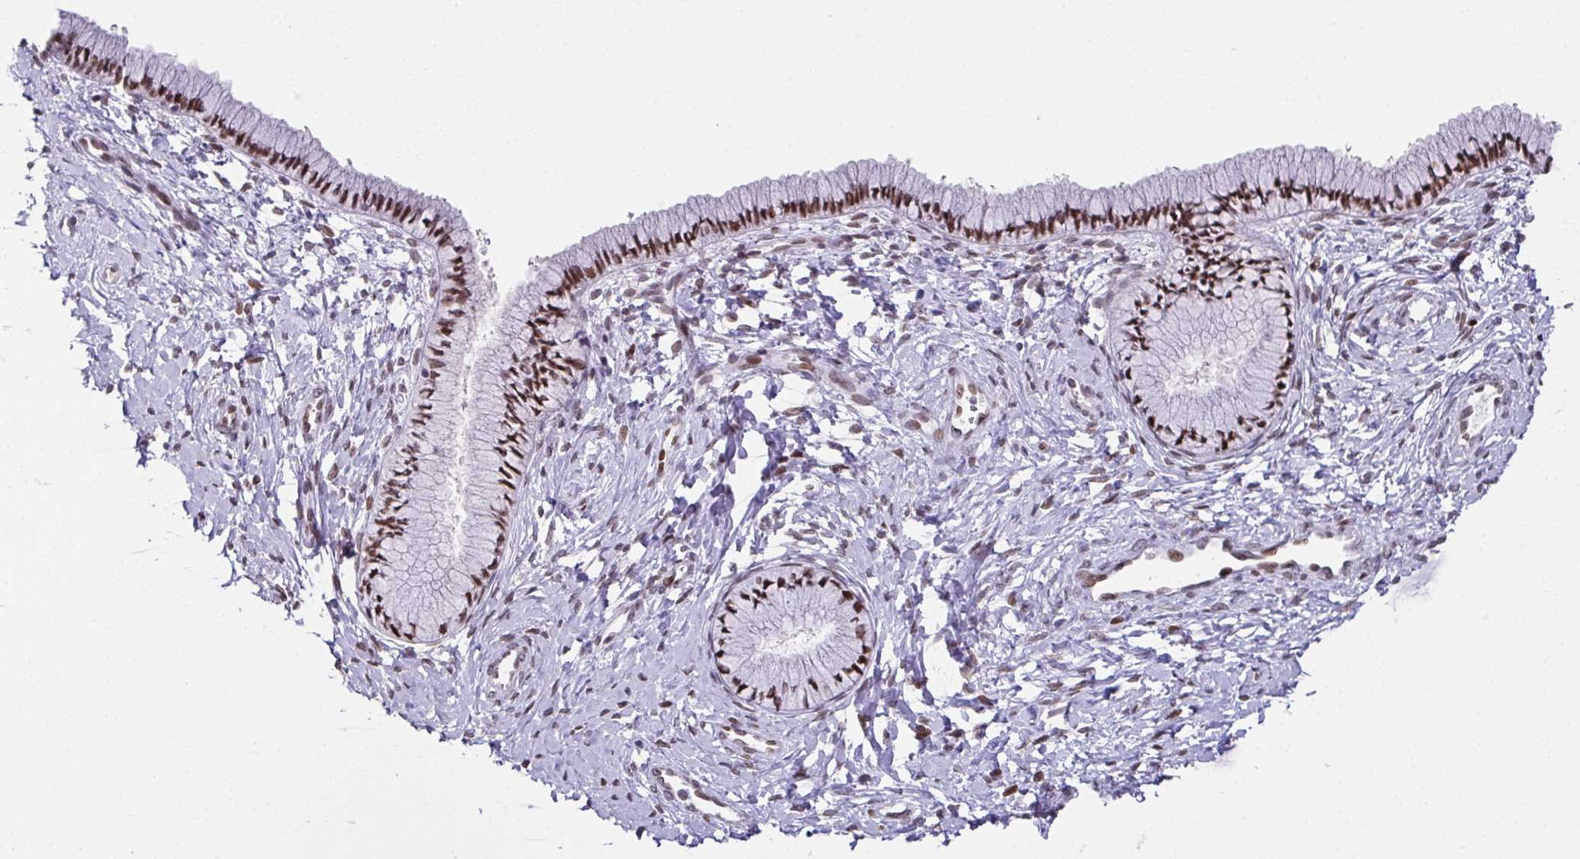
{"staining": {"intensity": "strong", "quantity": ">75%", "location": "nuclear"}, "tissue": "cervix", "cell_type": "Glandular cells", "image_type": "normal", "snomed": [{"axis": "morphology", "description": "Normal tissue, NOS"}, {"axis": "topography", "description": "Cervix"}], "caption": "Immunohistochemistry (IHC) of normal human cervix demonstrates high levels of strong nuclear staining in approximately >75% of glandular cells.", "gene": "RB1", "patient": {"sex": "female", "age": 37}}